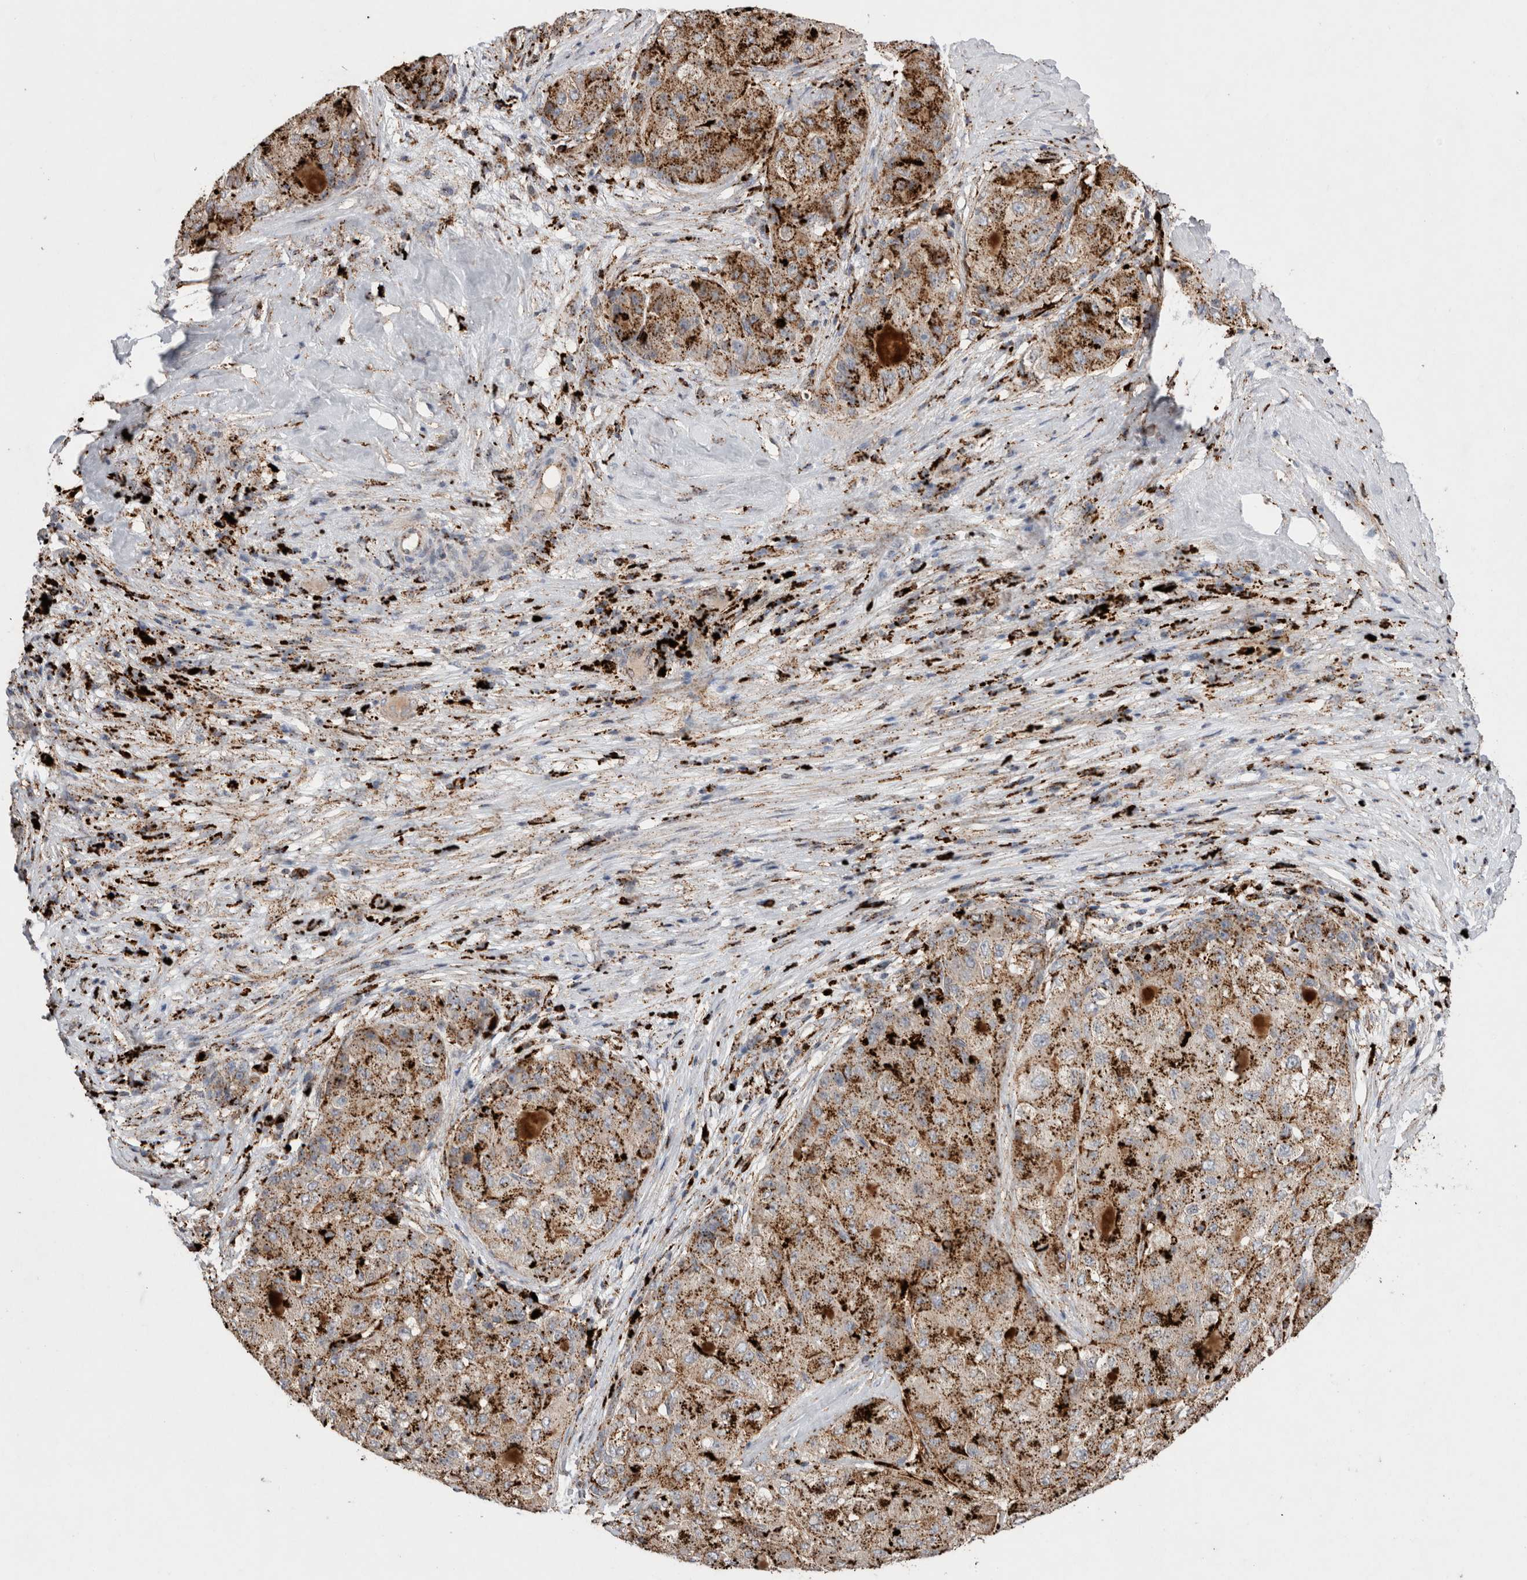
{"staining": {"intensity": "moderate", "quantity": ">75%", "location": "cytoplasmic/membranous"}, "tissue": "liver cancer", "cell_type": "Tumor cells", "image_type": "cancer", "snomed": [{"axis": "morphology", "description": "Carcinoma, Hepatocellular, NOS"}, {"axis": "topography", "description": "Liver"}], "caption": "Moderate cytoplasmic/membranous positivity is seen in about >75% of tumor cells in liver cancer.", "gene": "CTSA", "patient": {"sex": "male", "age": 80}}